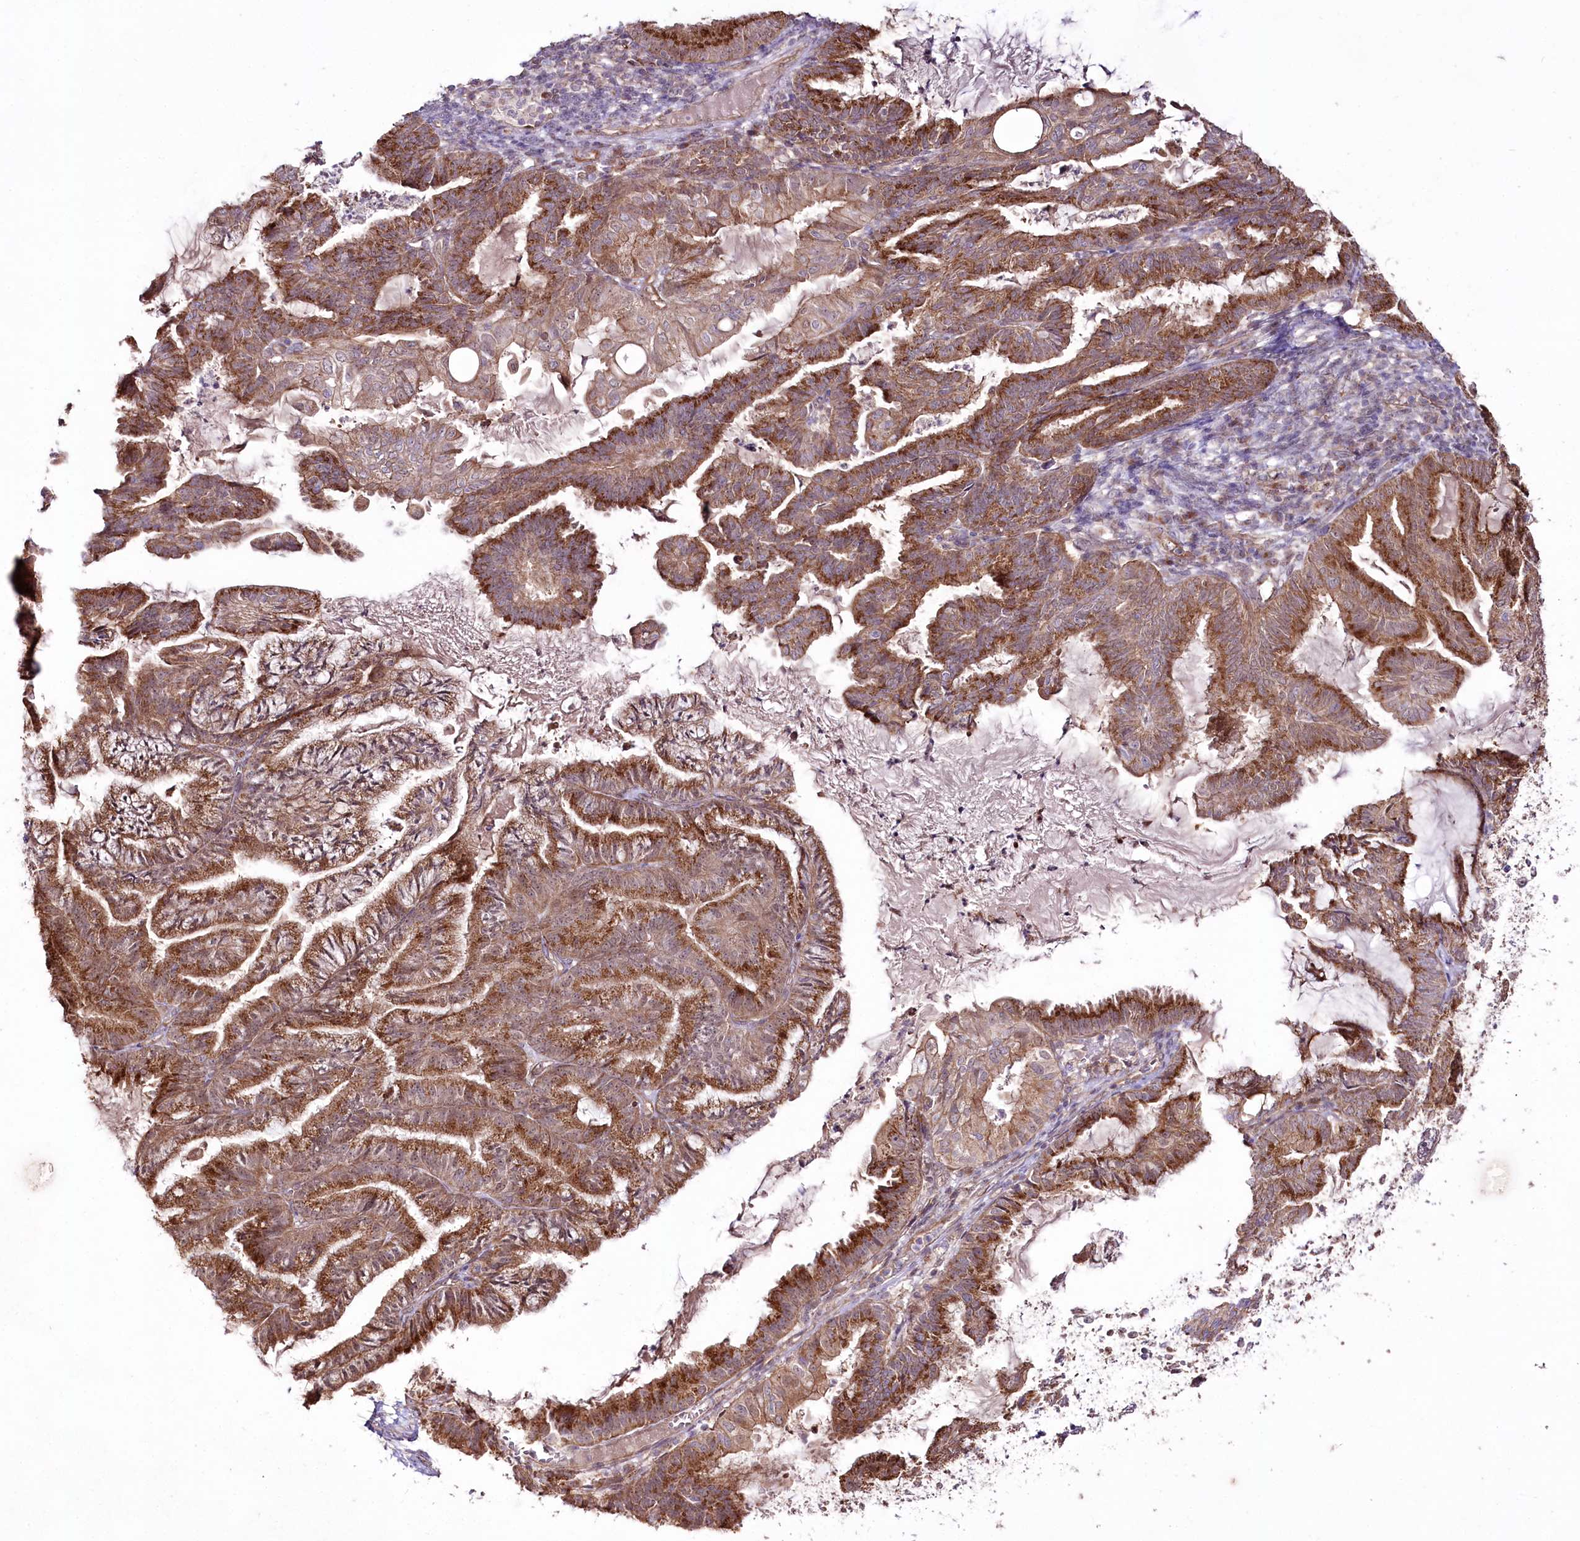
{"staining": {"intensity": "moderate", "quantity": ">75%", "location": "cytoplasmic/membranous"}, "tissue": "endometrial cancer", "cell_type": "Tumor cells", "image_type": "cancer", "snomed": [{"axis": "morphology", "description": "Adenocarcinoma, NOS"}, {"axis": "topography", "description": "Endometrium"}], "caption": "Human adenocarcinoma (endometrial) stained for a protein (brown) exhibits moderate cytoplasmic/membranous positive positivity in approximately >75% of tumor cells.", "gene": "REXO2", "patient": {"sex": "female", "age": 86}}